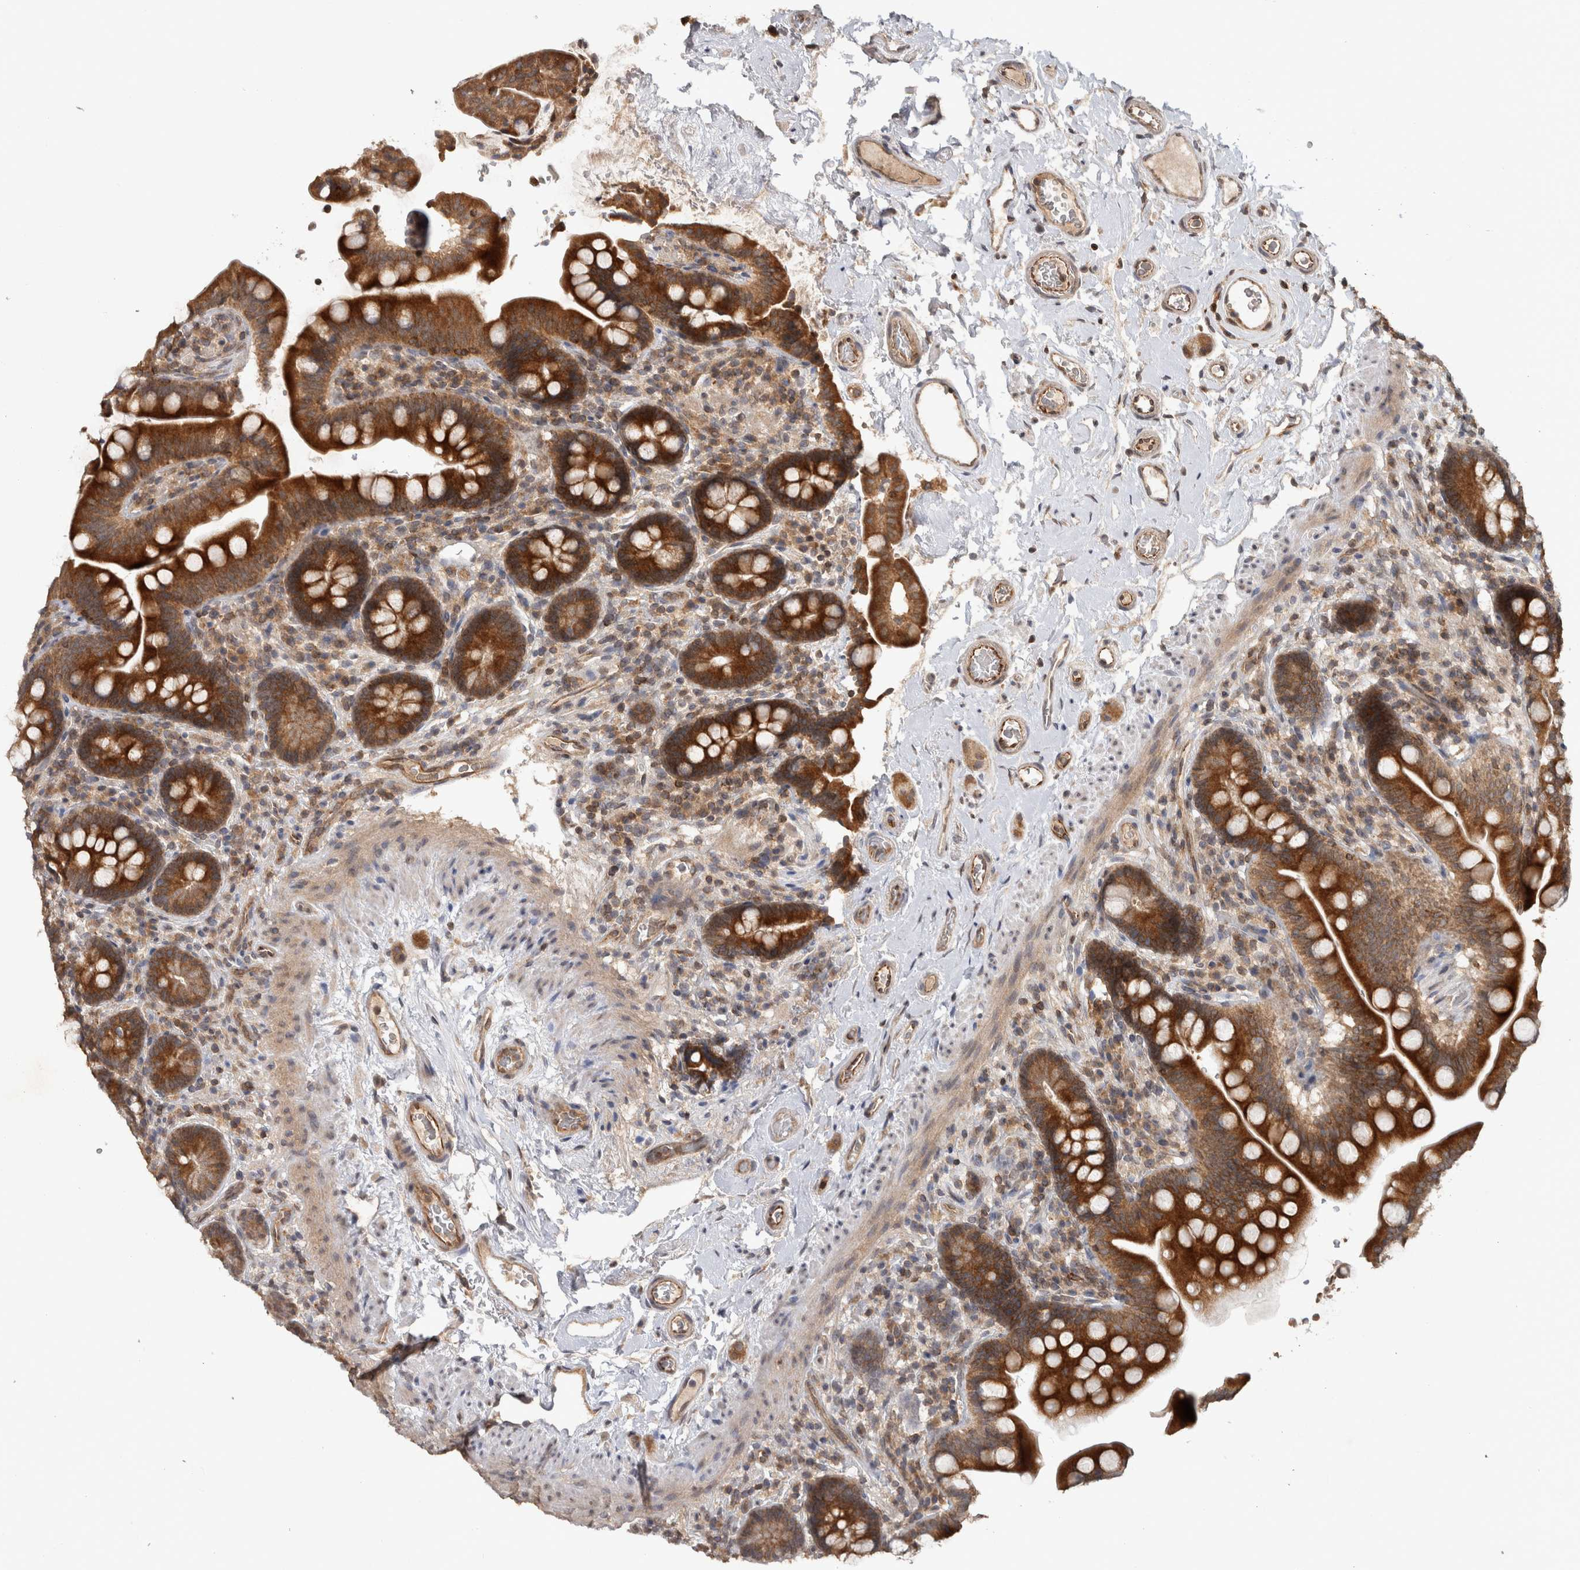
{"staining": {"intensity": "moderate", "quantity": ">75%", "location": "cytoplasmic/membranous"}, "tissue": "colon", "cell_type": "Endothelial cells", "image_type": "normal", "snomed": [{"axis": "morphology", "description": "Normal tissue, NOS"}, {"axis": "topography", "description": "Smooth muscle"}, {"axis": "topography", "description": "Colon"}], "caption": "This micrograph shows IHC staining of unremarkable colon, with medium moderate cytoplasmic/membranous staining in about >75% of endothelial cells.", "gene": "HMOX2", "patient": {"sex": "male", "age": 73}}